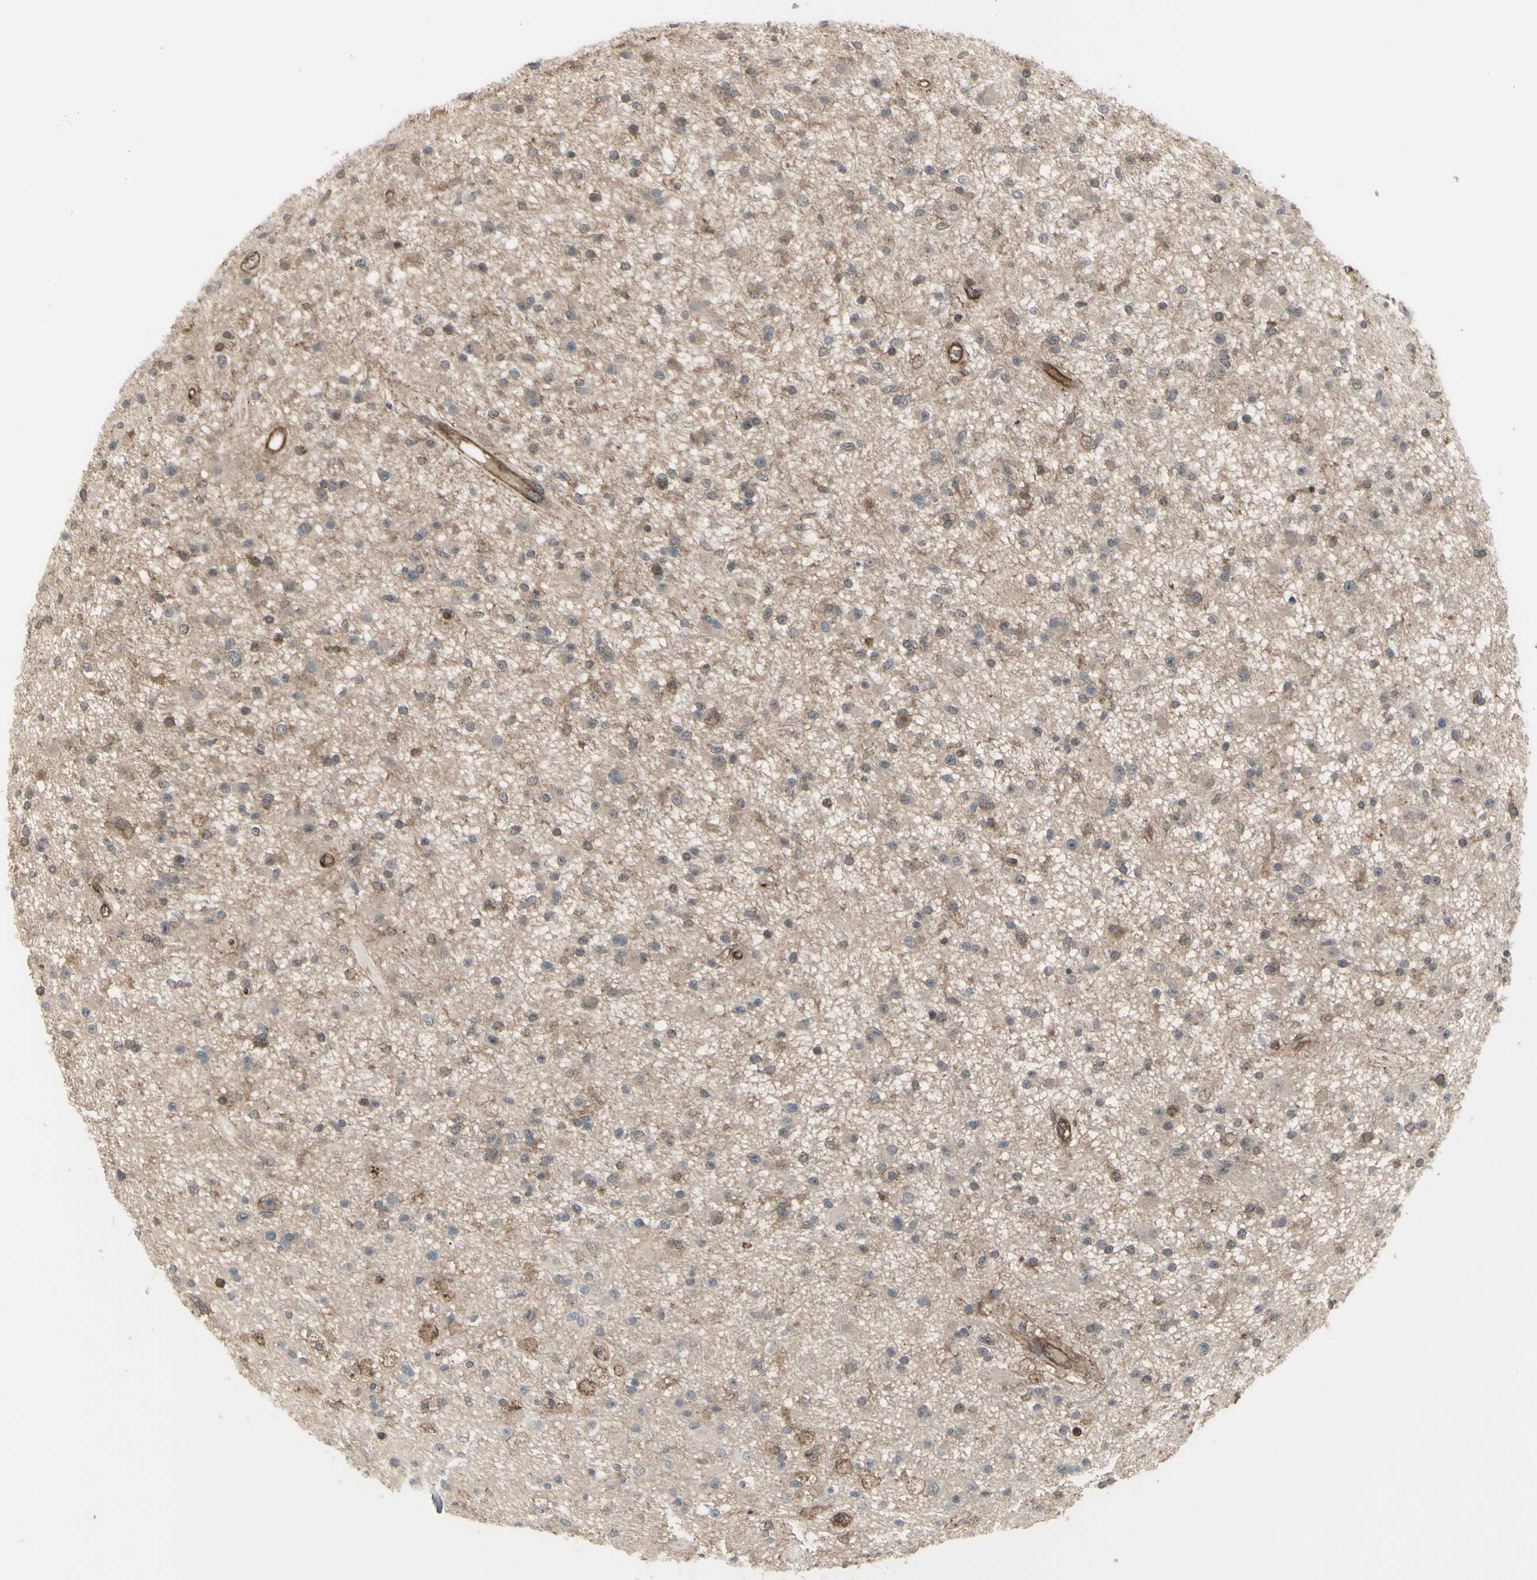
{"staining": {"intensity": "weak", "quantity": ">75%", "location": "cytoplasmic/membranous"}, "tissue": "glioma", "cell_type": "Tumor cells", "image_type": "cancer", "snomed": [{"axis": "morphology", "description": "Glioma, malignant, High grade"}, {"axis": "topography", "description": "Brain"}], "caption": "Malignant glioma (high-grade) stained with a brown dye exhibits weak cytoplasmic/membranous positive positivity in about >75% of tumor cells.", "gene": "FXYD5", "patient": {"sex": "male", "age": 33}}